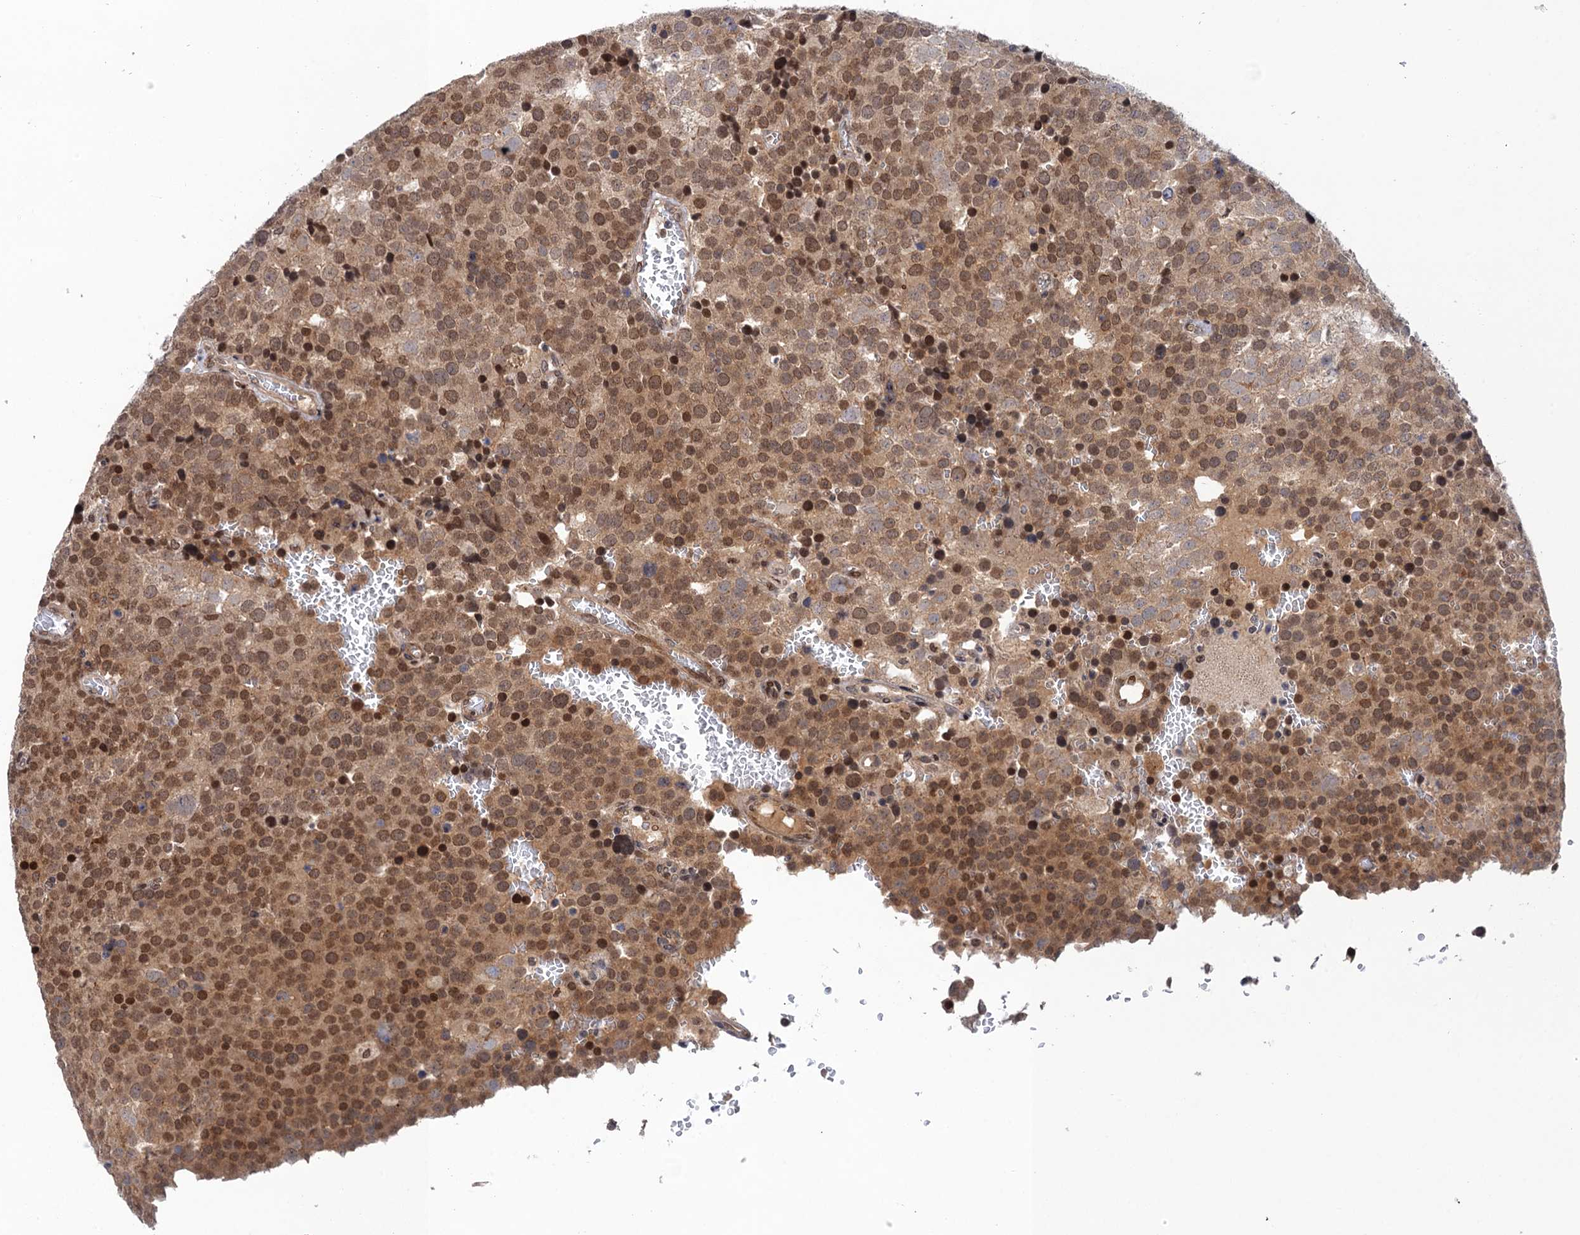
{"staining": {"intensity": "moderate", "quantity": ">75%", "location": "nuclear"}, "tissue": "testis cancer", "cell_type": "Tumor cells", "image_type": "cancer", "snomed": [{"axis": "morphology", "description": "Seminoma, NOS"}, {"axis": "topography", "description": "Testis"}], "caption": "The micrograph reveals staining of testis cancer, revealing moderate nuclear protein staining (brown color) within tumor cells. Immunohistochemistry (ihc) stains the protein of interest in brown and the nuclei are stained blue.", "gene": "NEK8", "patient": {"sex": "male", "age": 71}}